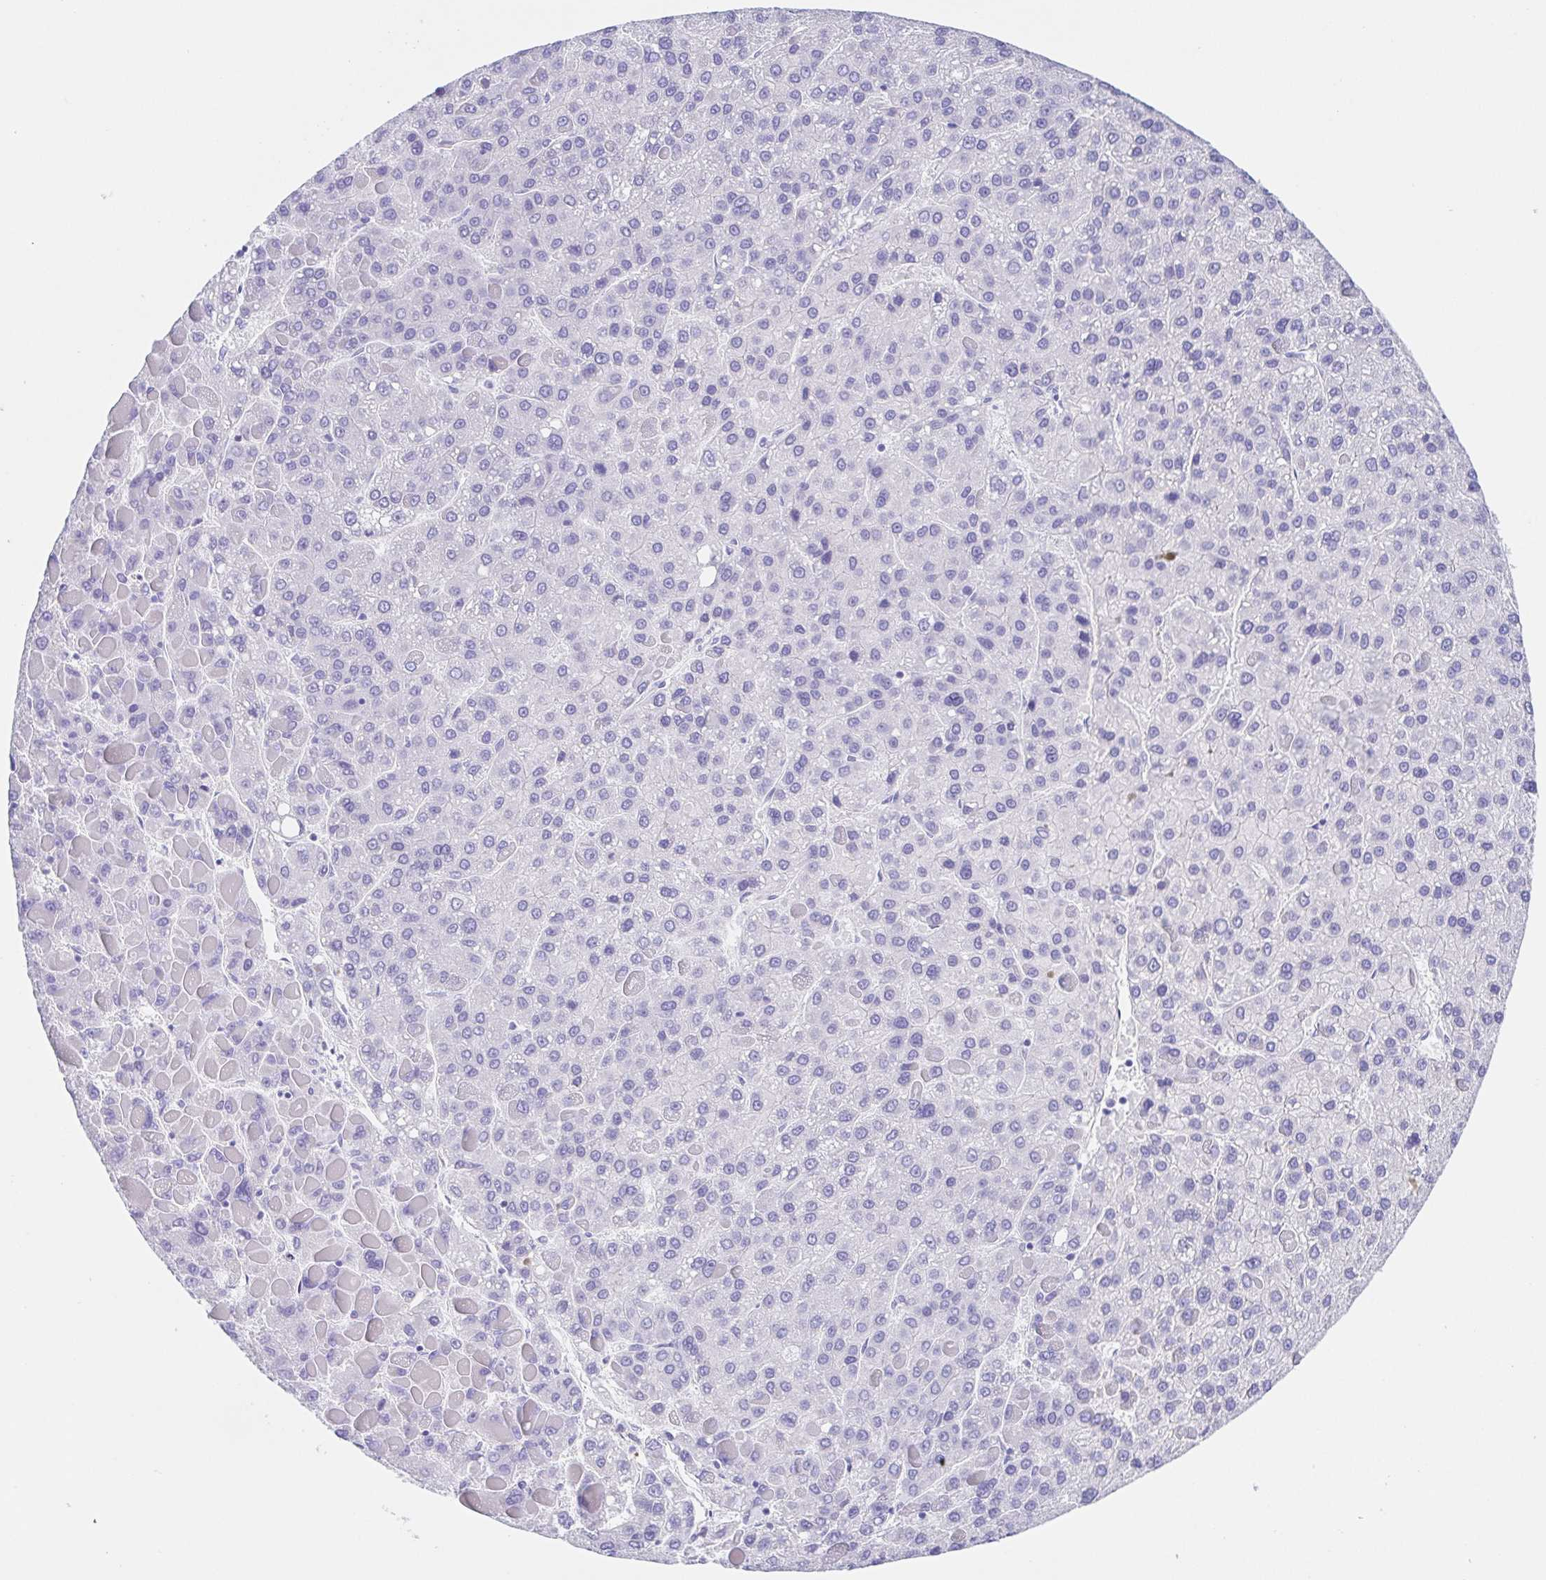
{"staining": {"intensity": "negative", "quantity": "none", "location": "none"}, "tissue": "liver cancer", "cell_type": "Tumor cells", "image_type": "cancer", "snomed": [{"axis": "morphology", "description": "Carcinoma, Hepatocellular, NOS"}, {"axis": "topography", "description": "Liver"}], "caption": "There is no significant staining in tumor cells of hepatocellular carcinoma (liver).", "gene": "SCG3", "patient": {"sex": "female", "age": 82}}